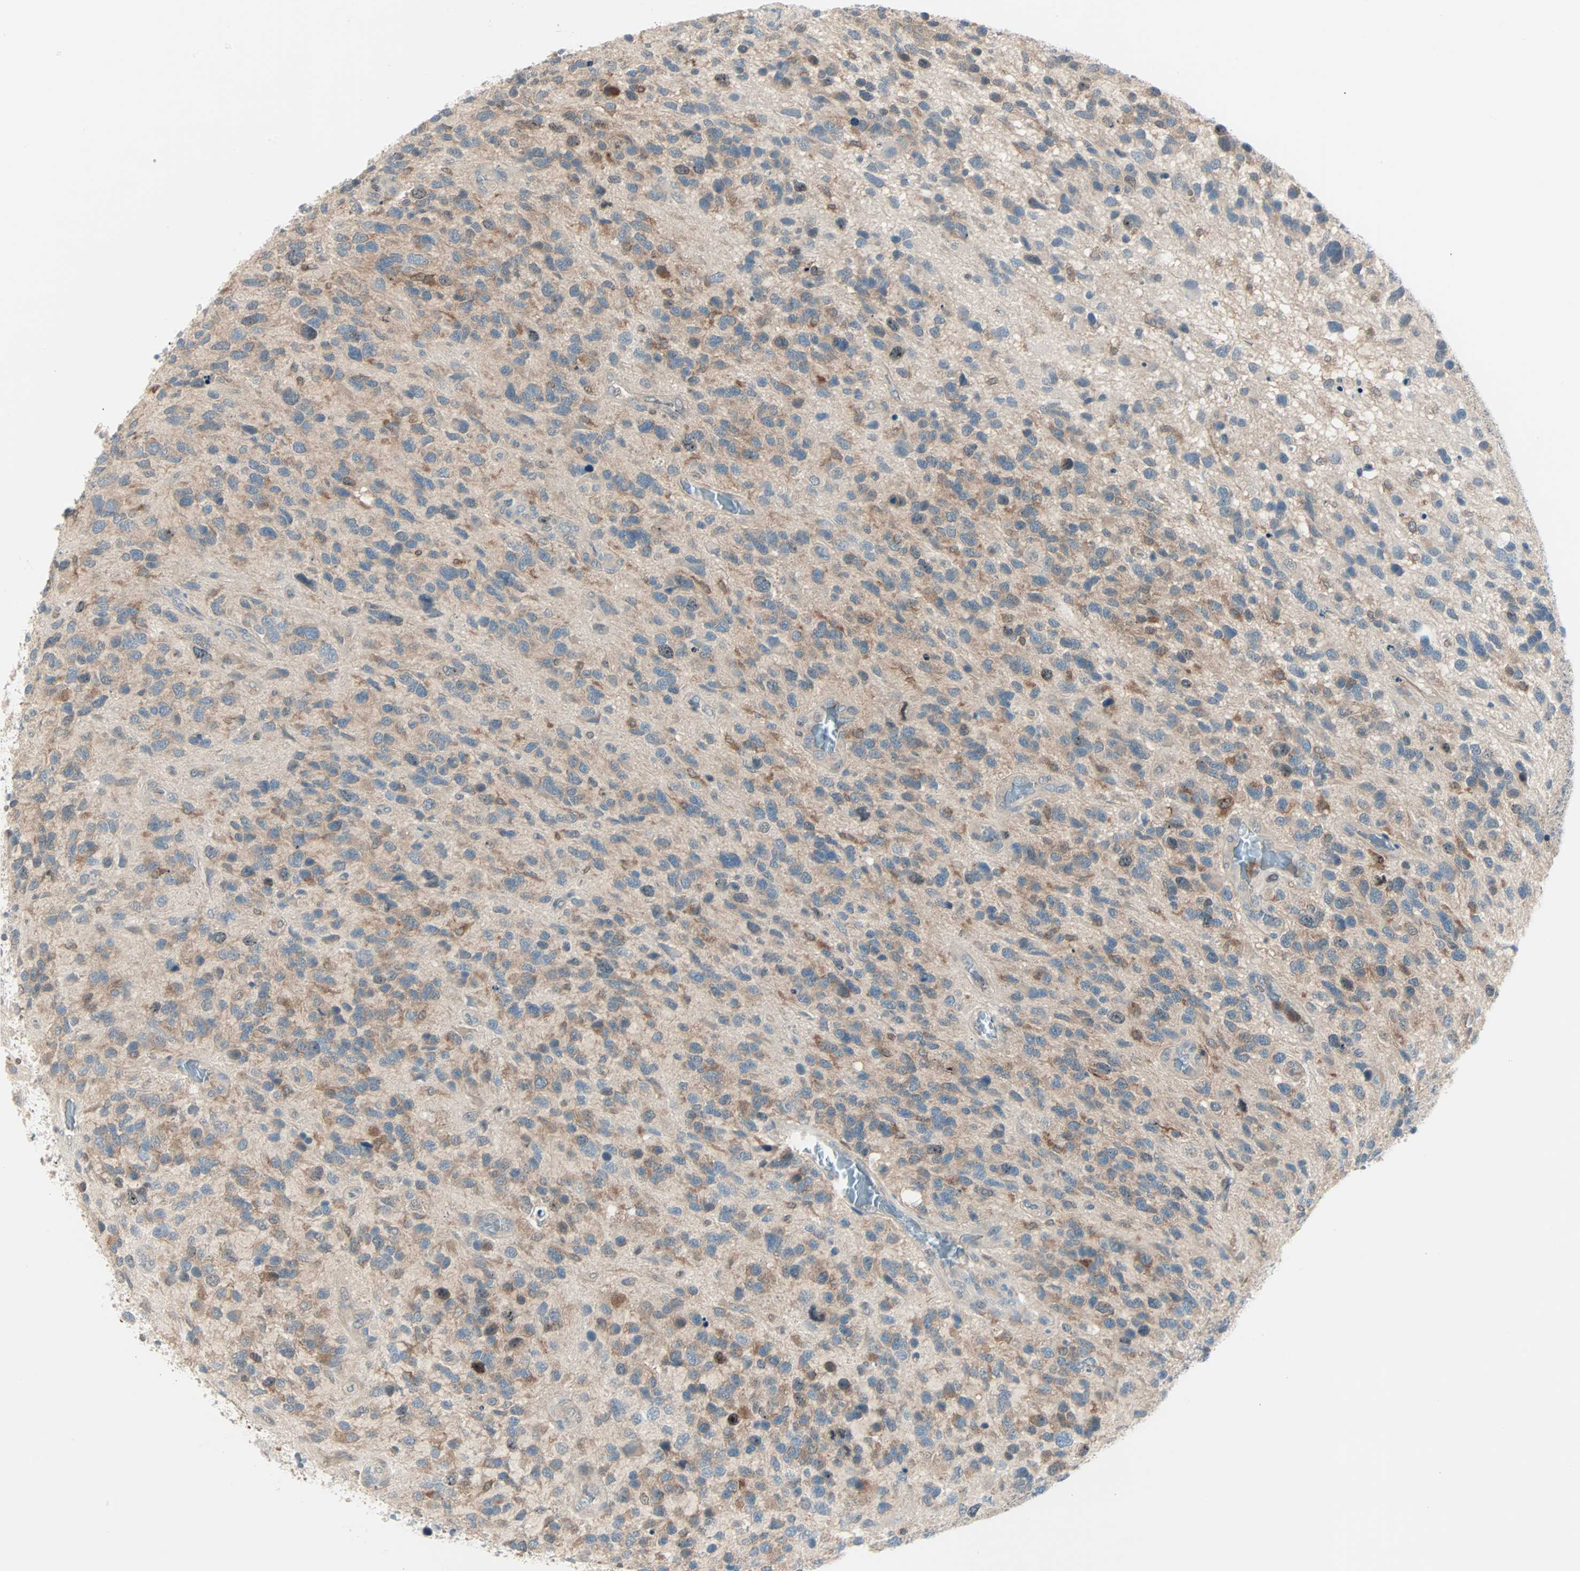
{"staining": {"intensity": "moderate", "quantity": "25%-75%", "location": "cytoplasmic/membranous"}, "tissue": "glioma", "cell_type": "Tumor cells", "image_type": "cancer", "snomed": [{"axis": "morphology", "description": "Glioma, malignant, High grade"}, {"axis": "topography", "description": "Brain"}], "caption": "Protein expression analysis of glioma shows moderate cytoplasmic/membranous staining in about 25%-75% of tumor cells. (brown staining indicates protein expression, while blue staining denotes nuclei).", "gene": "SMIM8", "patient": {"sex": "female", "age": 58}}